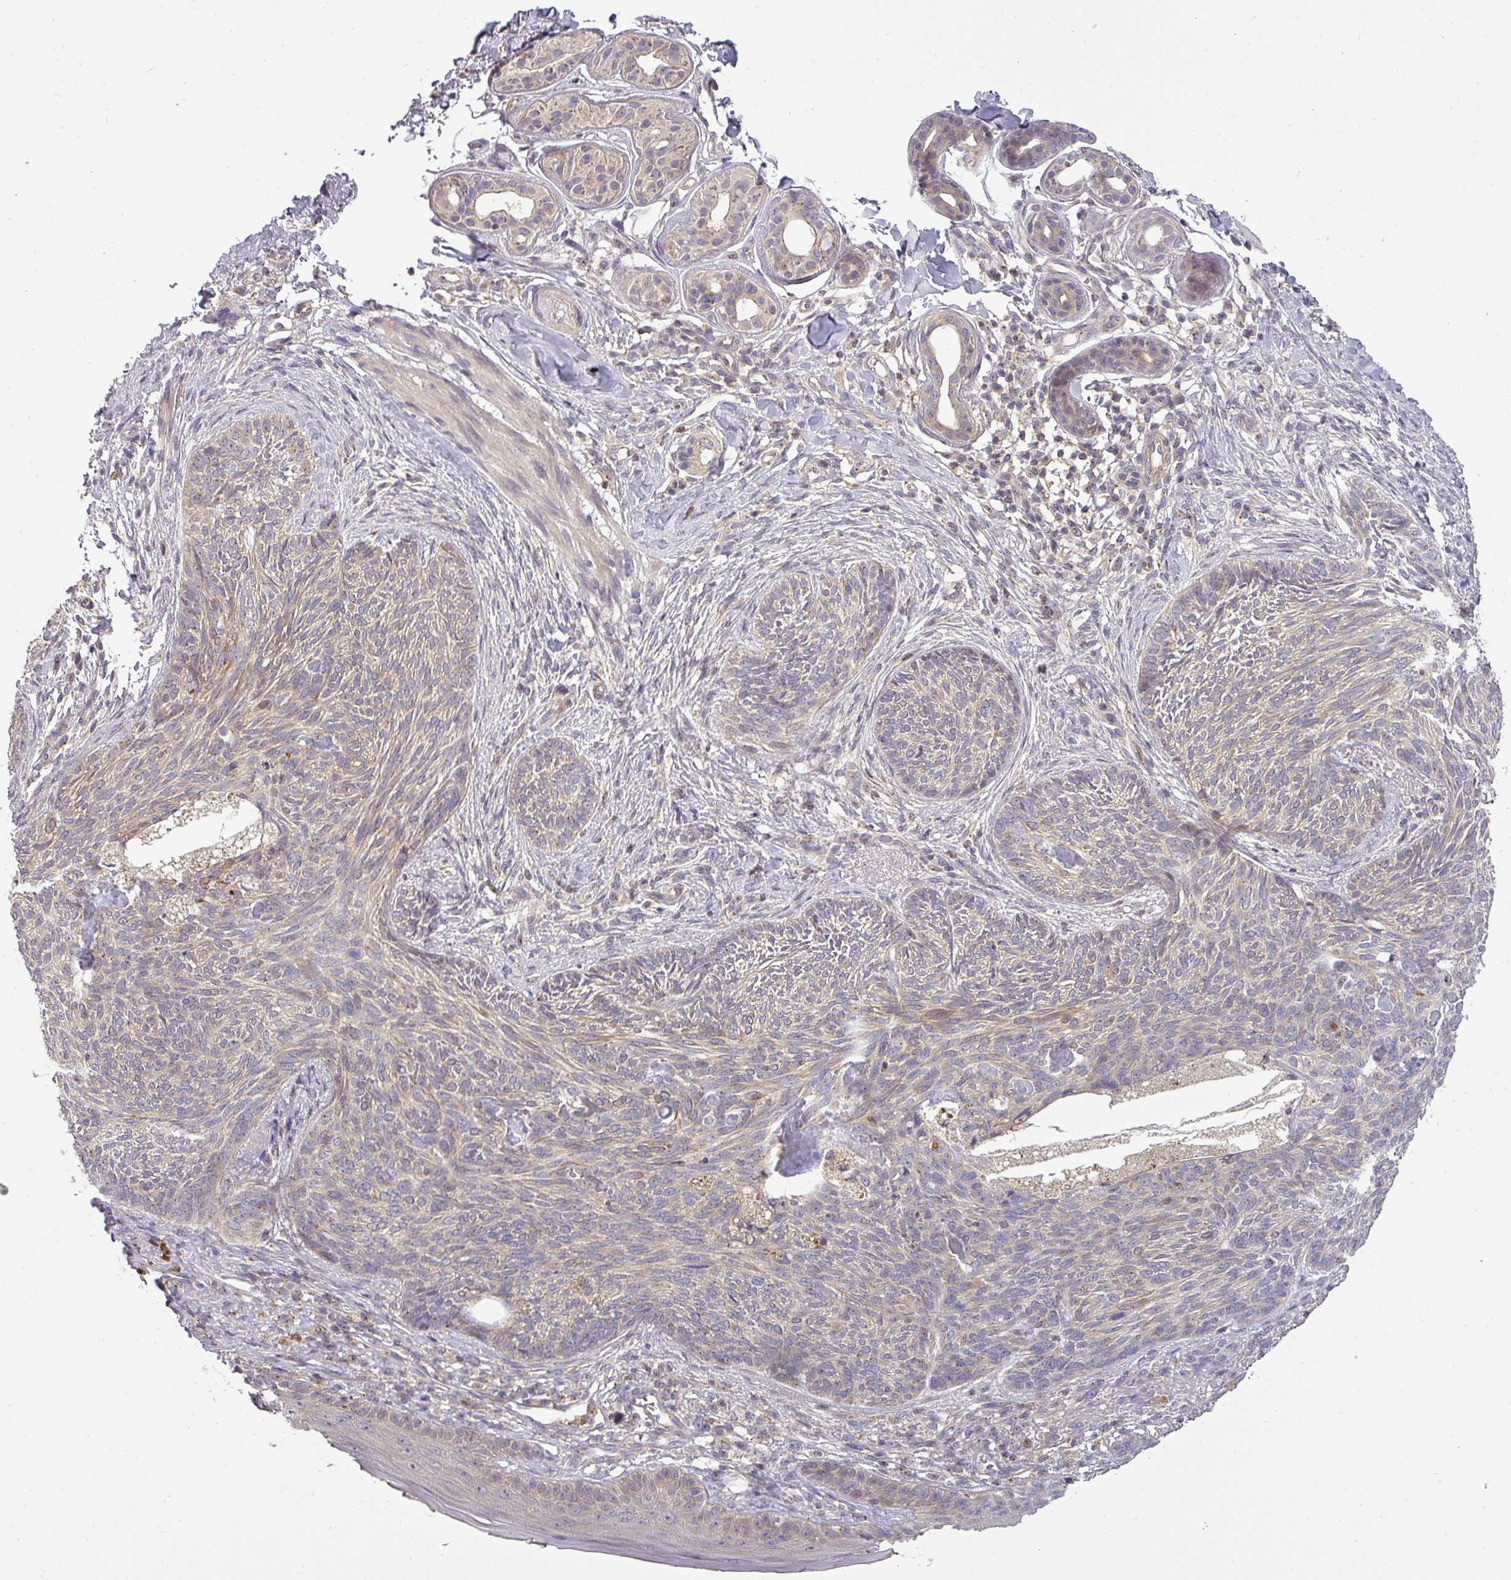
{"staining": {"intensity": "negative", "quantity": "none", "location": "none"}, "tissue": "skin cancer", "cell_type": "Tumor cells", "image_type": "cancer", "snomed": [{"axis": "morphology", "description": "Basal cell carcinoma"}, {"axis": "topography", "description": "Skin"}], "caption": "An image of basal cell carcinoma (skin) stained for a protein displays no brown staining in tumor cells.", "gene": "NIN", "patient": {"sex": "male", "age": 73}}